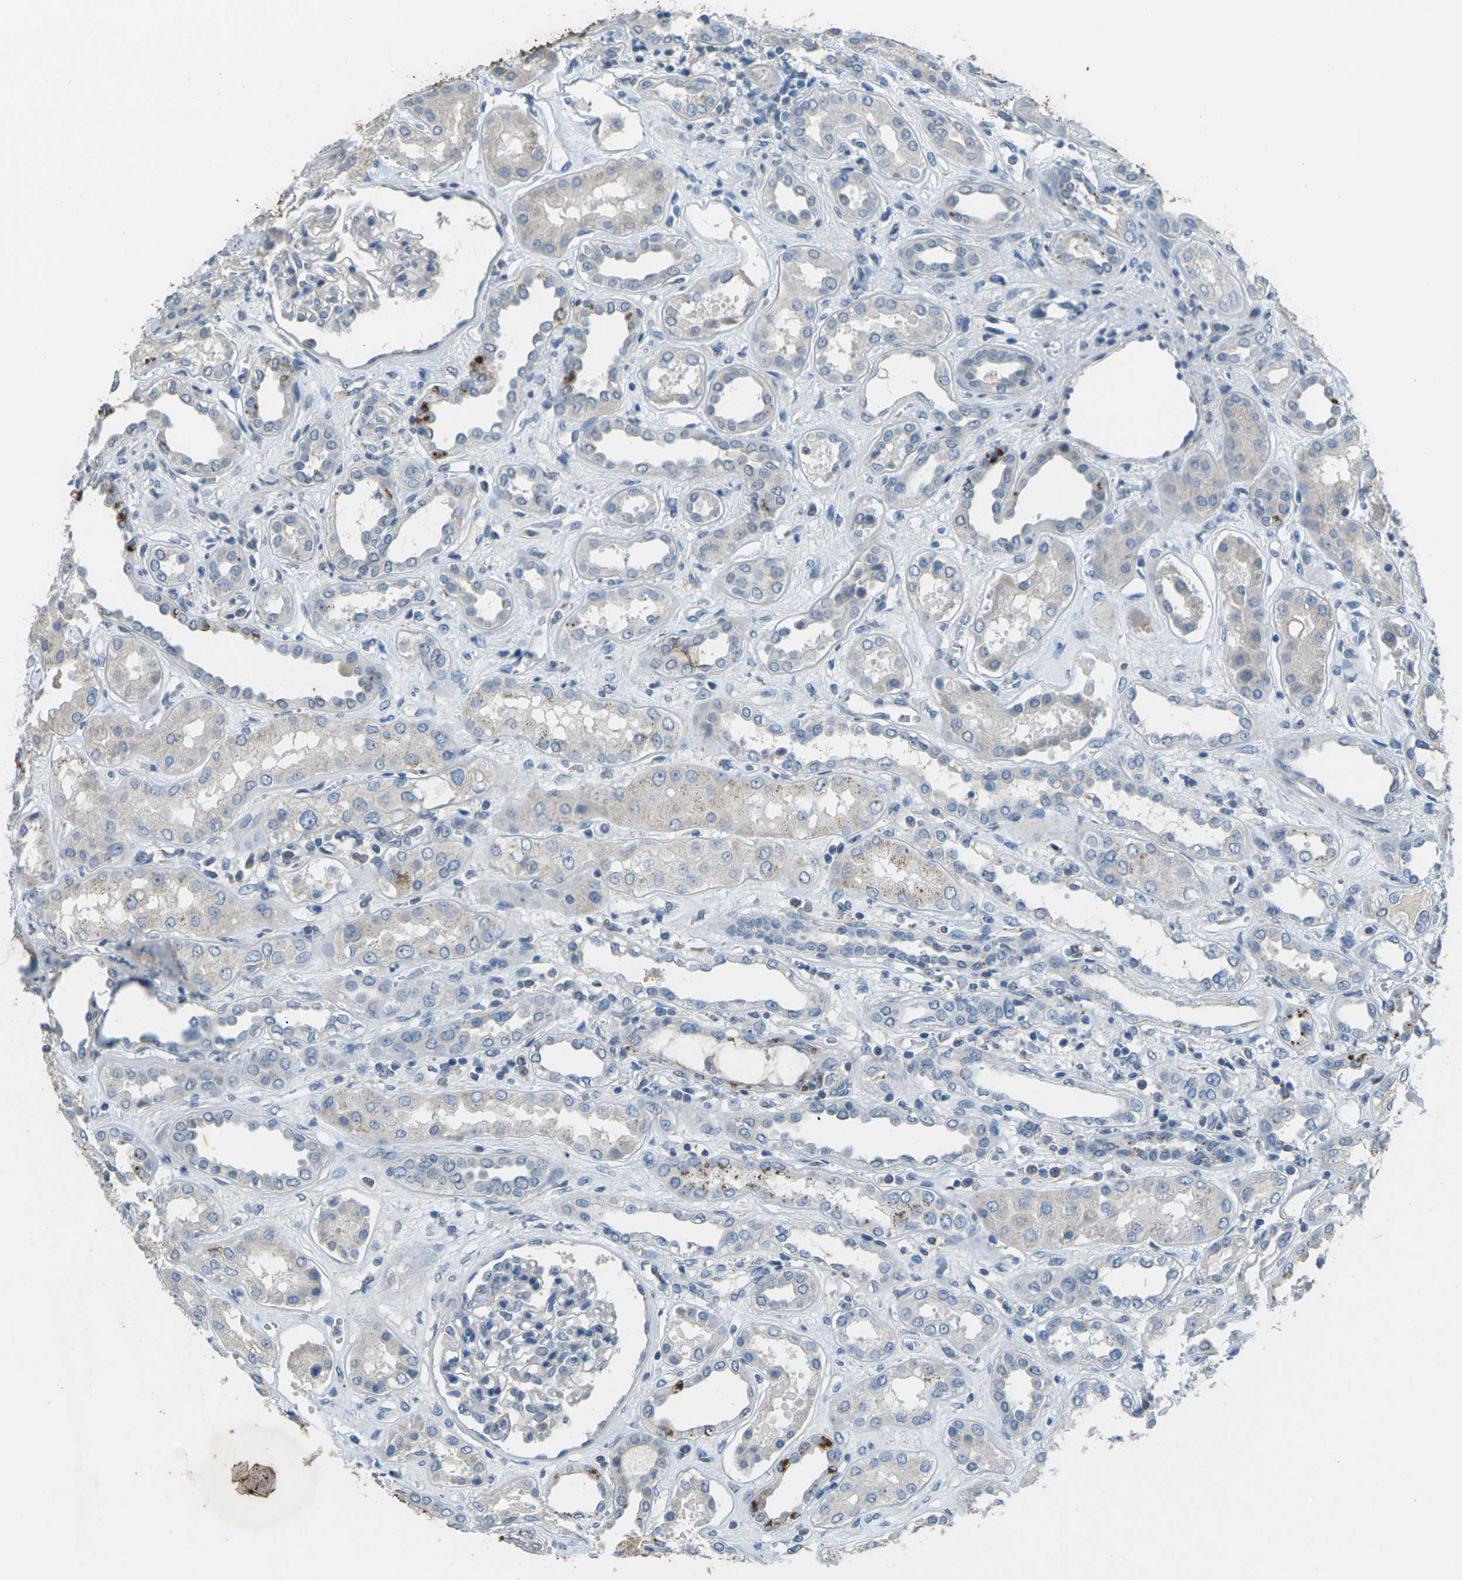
{"staining": {"intensity": "negative", "quantity": "none", "location": "none"}, "tissue": "kidney", "cell_type": "Cells in glomeruli", "image_type": "normal", "snomed": [{"axis": "morphology", "description": "Normal tissue, NOS"}, {"axis": "topography", "description": "Kidney"}], "caption": "DAB immunohistochemical staining of unremarkable human kidney exhibits no significant staining in cells in glomeruli.", "gene": "SIGLEC14", "patient": {"sex": "male", "age": 59}}